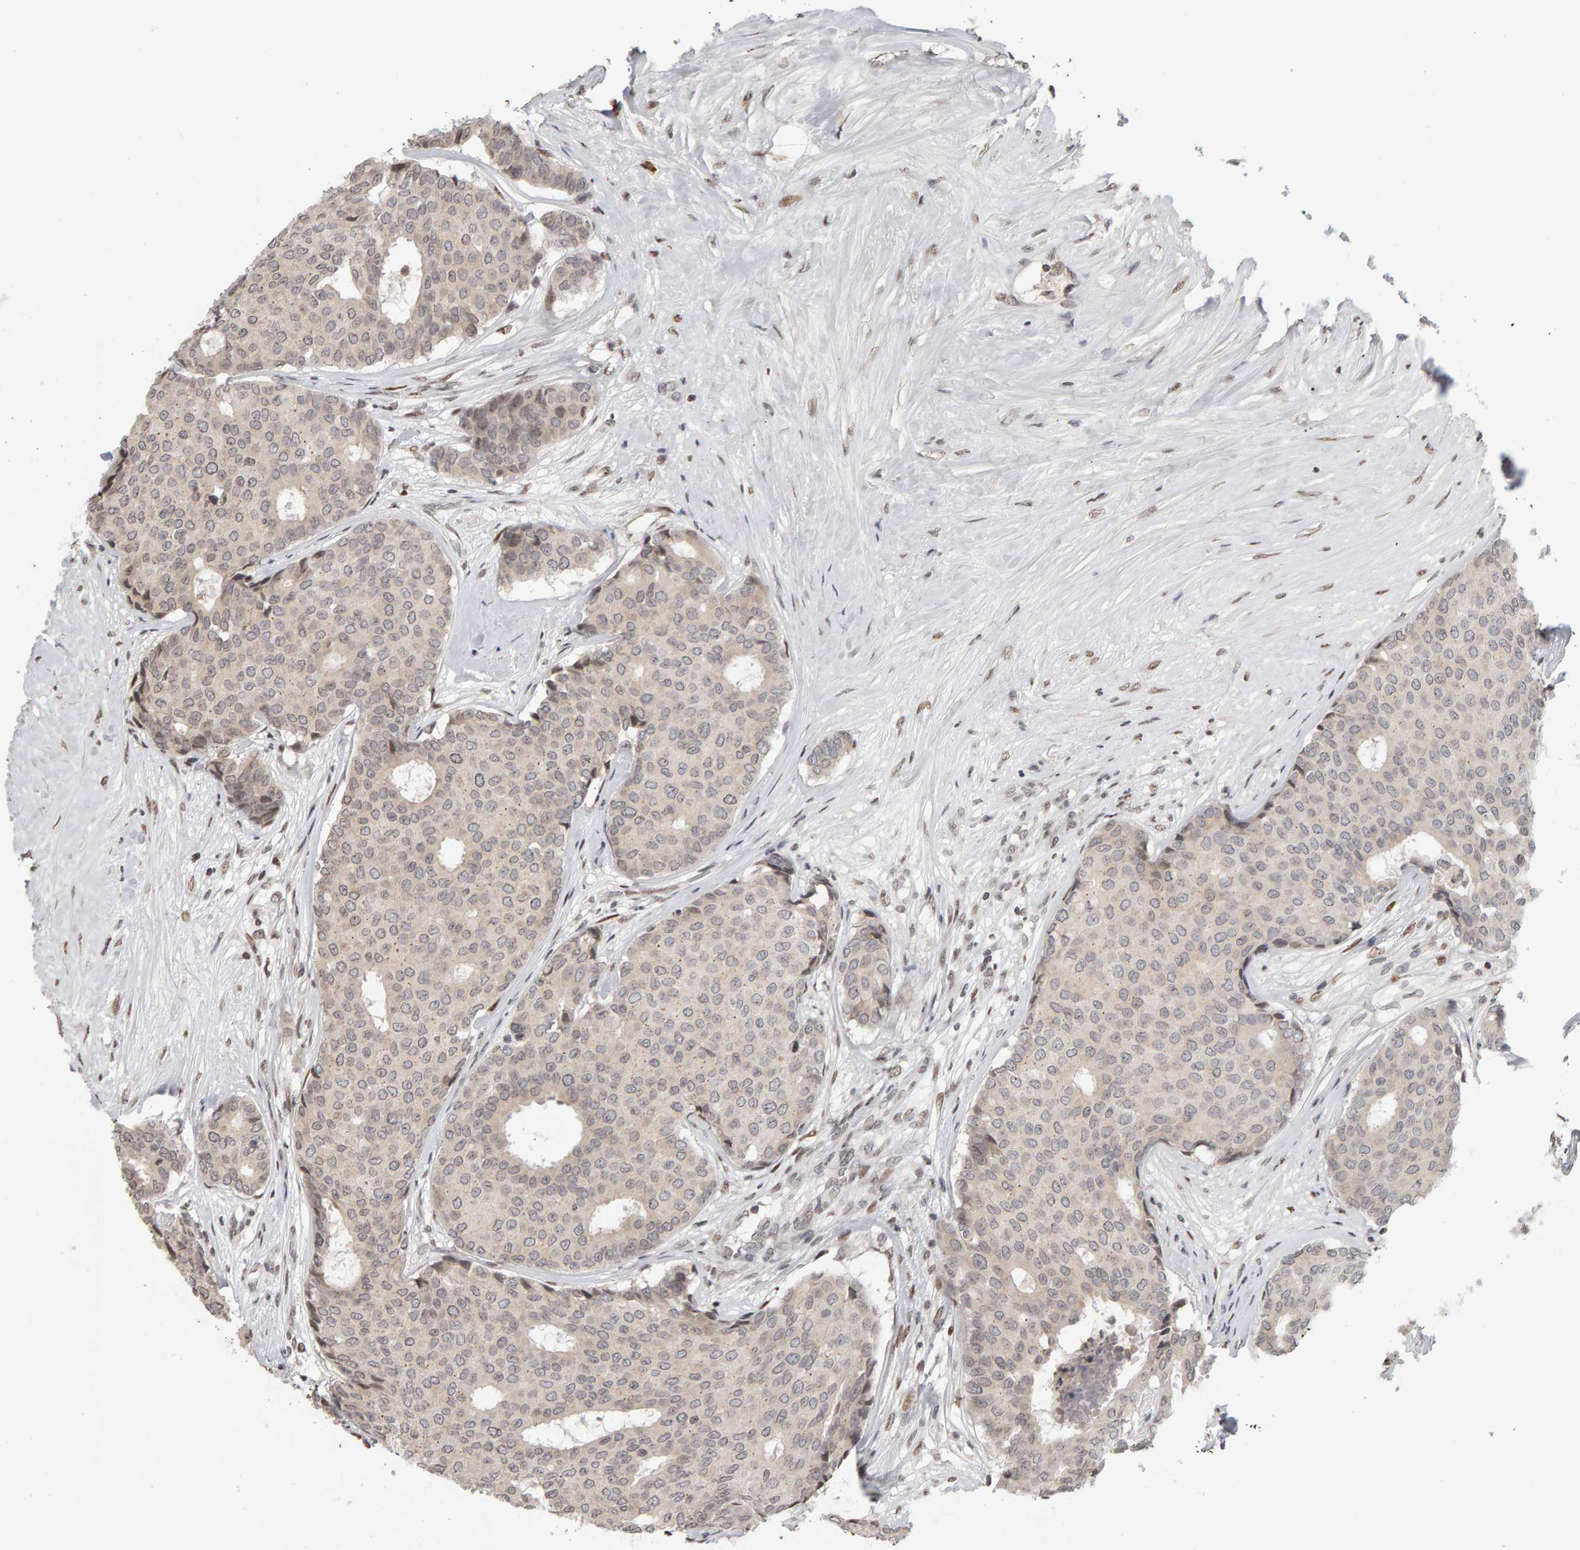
{"staining": {"intensity": "weak", "quantity": "<25%", "location": "cytoplasmic/membranous"}, "tissue": "breast cancer", "cell_type": "Tumor cells", "image_type": "cancer", "snomed": [{"axis": "morphology", "description": "Duct carcinoma"}, {"axis": "topography", "description": "Breast"}], "caption": "An immunohistochemistry (IHC) image of breast cancer (intraductal carcinoma) is shown. There is no staining in tumor cells of breast cancer (intraductal carcinoma). (Stains: DAB (3,3'-diaminobenzidine) immunohistochemistry (IHC) with hematoxylin counter stain, Microscopy: brightfield microscopy at high magnification).", "gene": "TRAM1", "patient": {"sex": "female", "age": 75}}